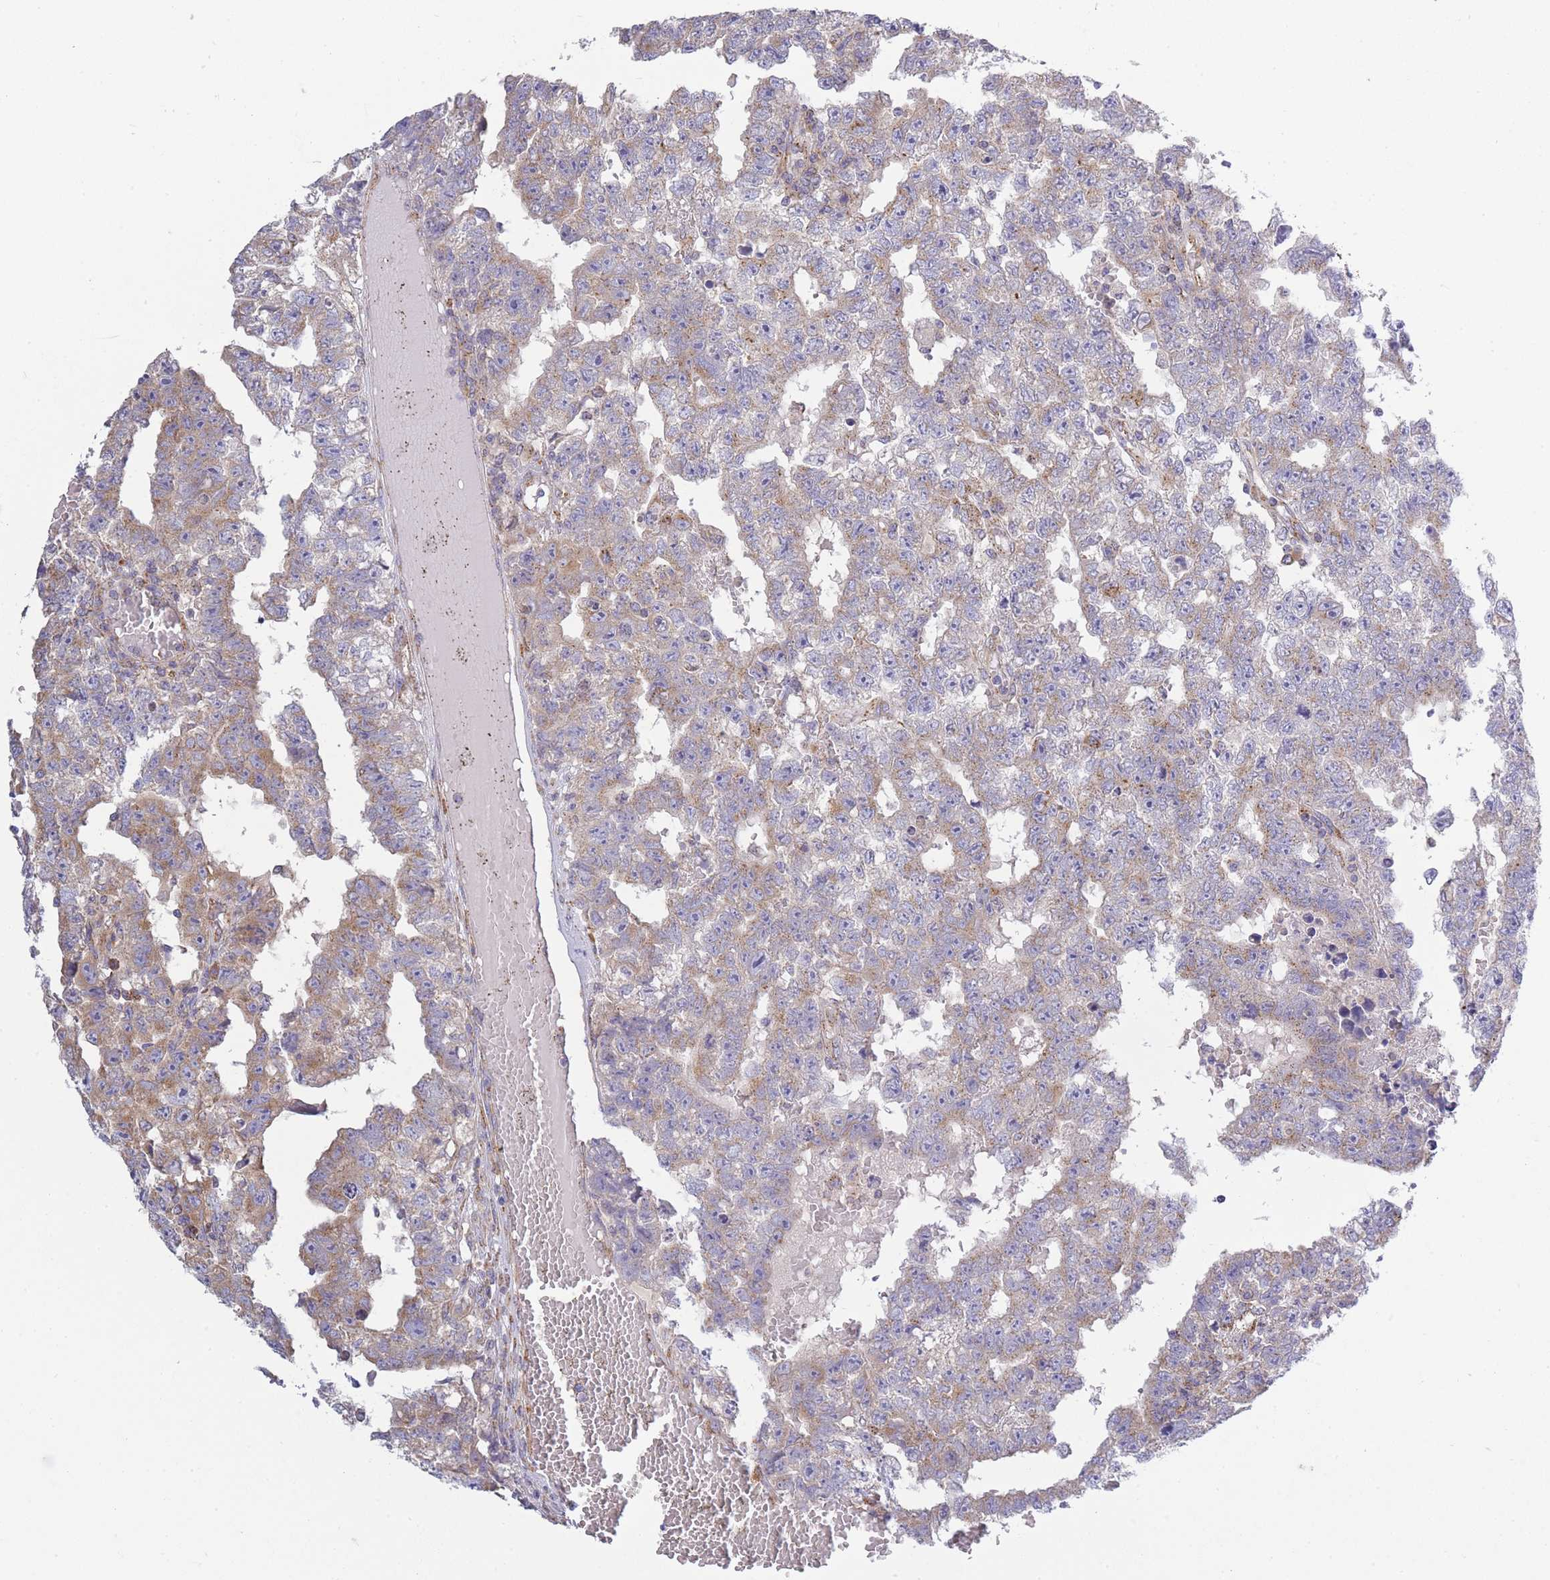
{"staining": {"intensity": "moderate", "quantity": "25%-75%", "location": "cytoplasmic/membranous"}, "tissue": "testis cancer", "cell_type": "Tumor cells", "image_type": "cancer", "snomed": [{"axis": "morphology", "description": "Carcinoma, Embryonal, NOS"}, {"axis": "topography", "description": "Testis"}], "caption": "IHC of testis embryonal carcinoma displays medium levels of moderate cytoplasmic/membranous expression in about 25%-75% of tumor cells.", "gene": "COPG2", "patient": {"sex": "male", "age": 25}}